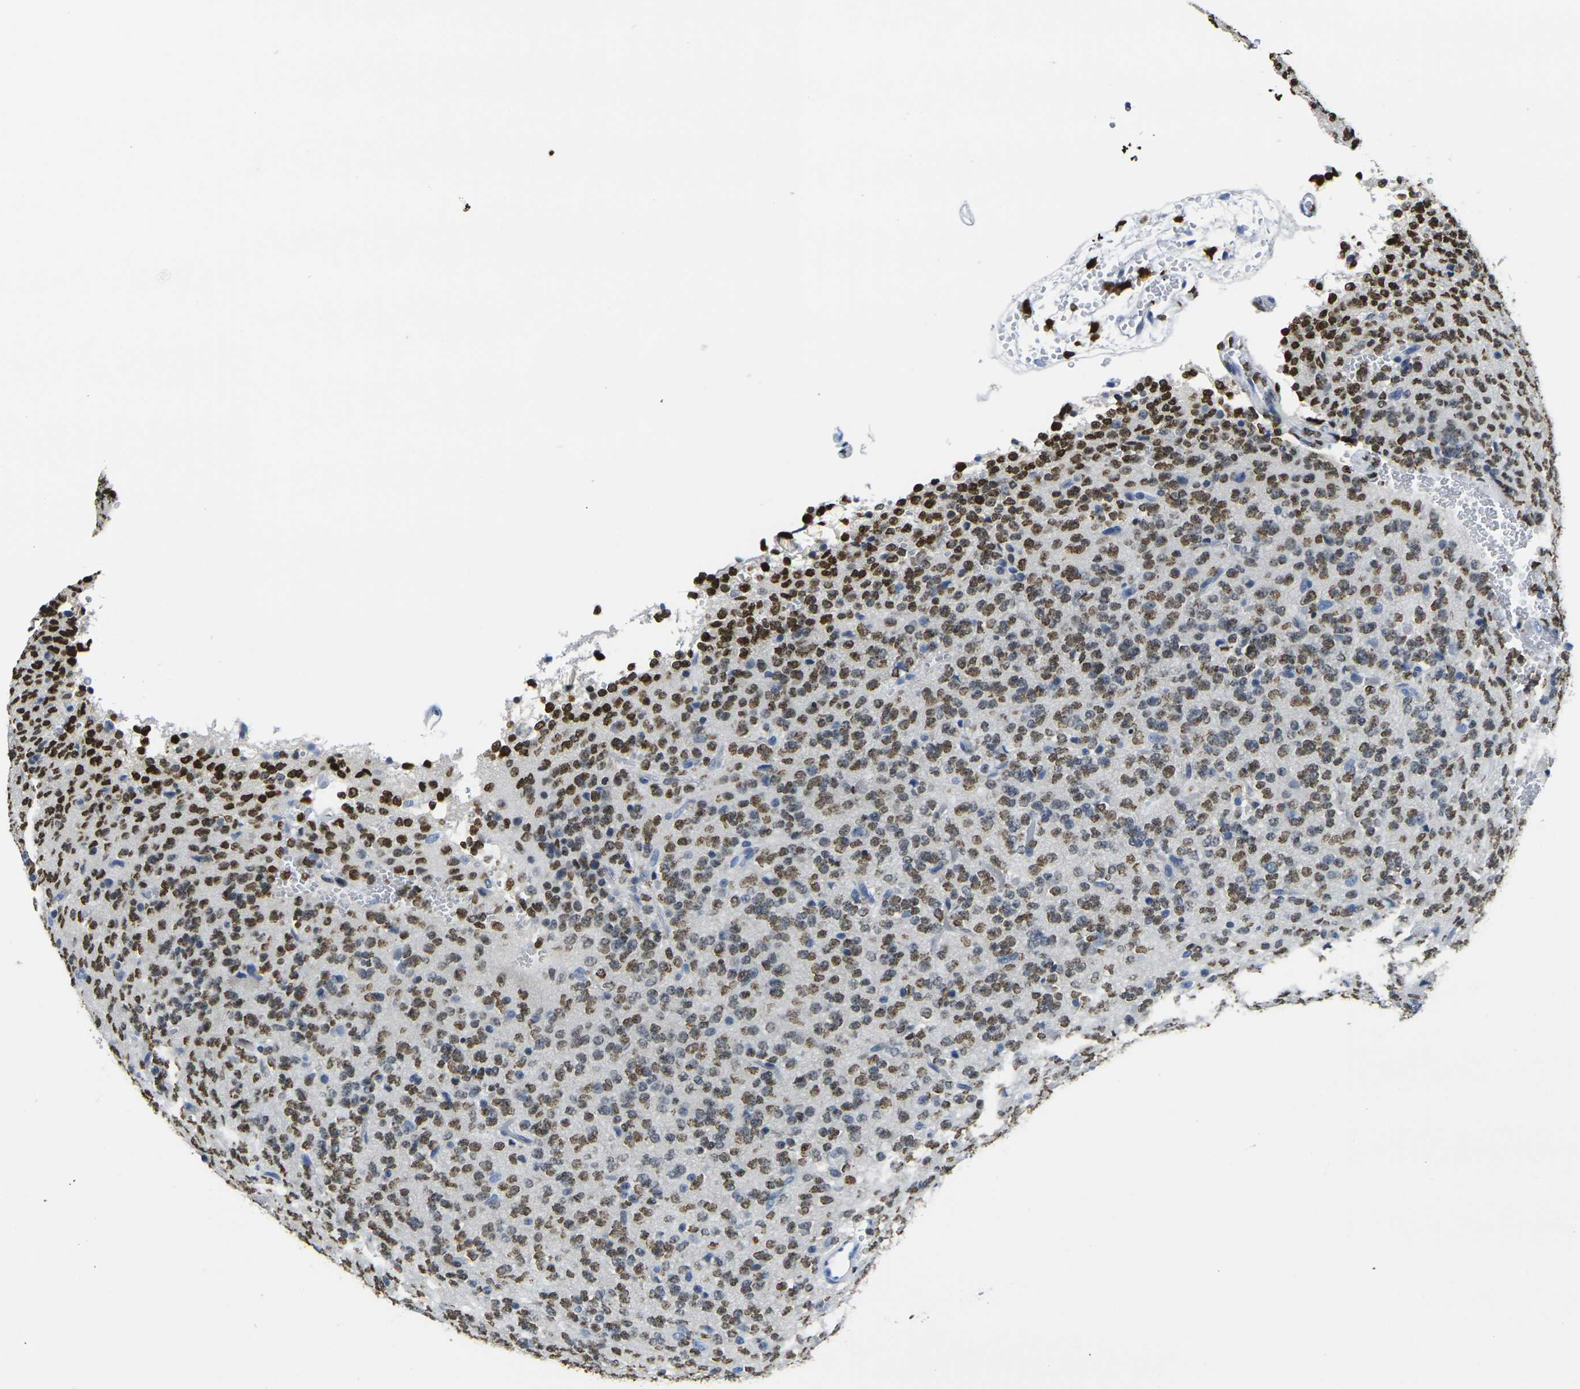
{"staining": {"intensity": "strong", "quantity": "25%-75%", "location": "nuclear"}, "tissue": "glioma", "cell_type": "Tumor cells", "image_type": "cancer", "snomed": [{"axis": "morphology", "description": "Glioma, malignant, Low grade"}, {"axis": "topography", "description": "Brain"}], "caption": "Human glioma stained with a protein marker demonstrates strong staining in tumor cells.", "gene": "DRAXIN", "patient": {"sex": "male", "age": 38}}